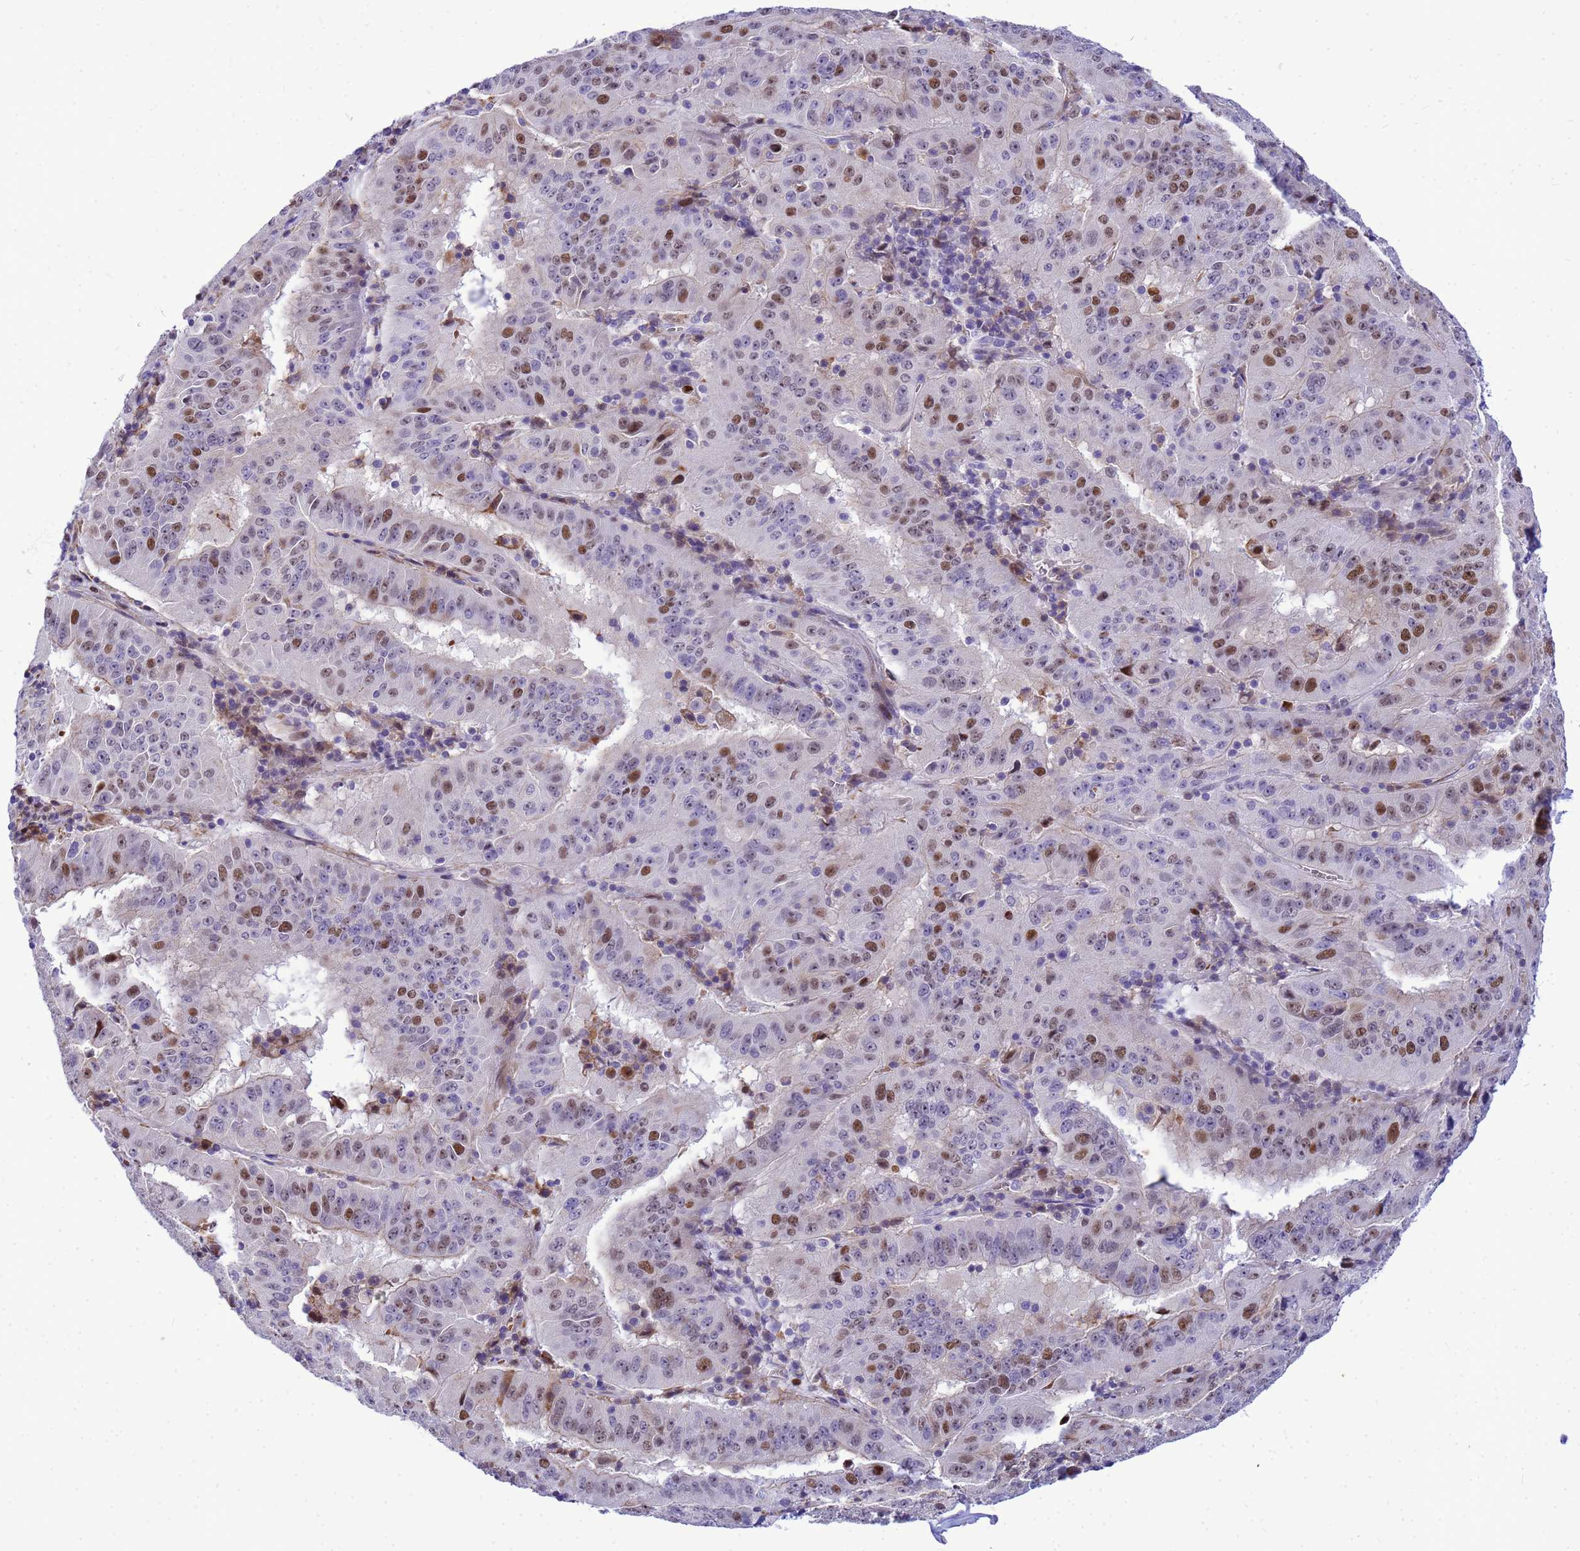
{"staining": {"intensity": "strong", "quantity": "<25%", "location": "nuclear"}, "tissue": "pancreatic cancer", "cell_type": "Tumor cells", "image_type": "cancer", "snomed": [{"axis": "morphology", "description": "Adenocarcinoma, NOS"}, {"axis": "topography", "description": "Pancreas"}], "caption": "Protein staining of adenocarcinoma (pancreatic) tissue demonstrates strong nuclear expression in about <25% of tumor cells. (Brightfield microscopy of DAB IHC at high magnification).", "gene": "ADAMTS7", "patient": {"sex": "male", "age": 63}}